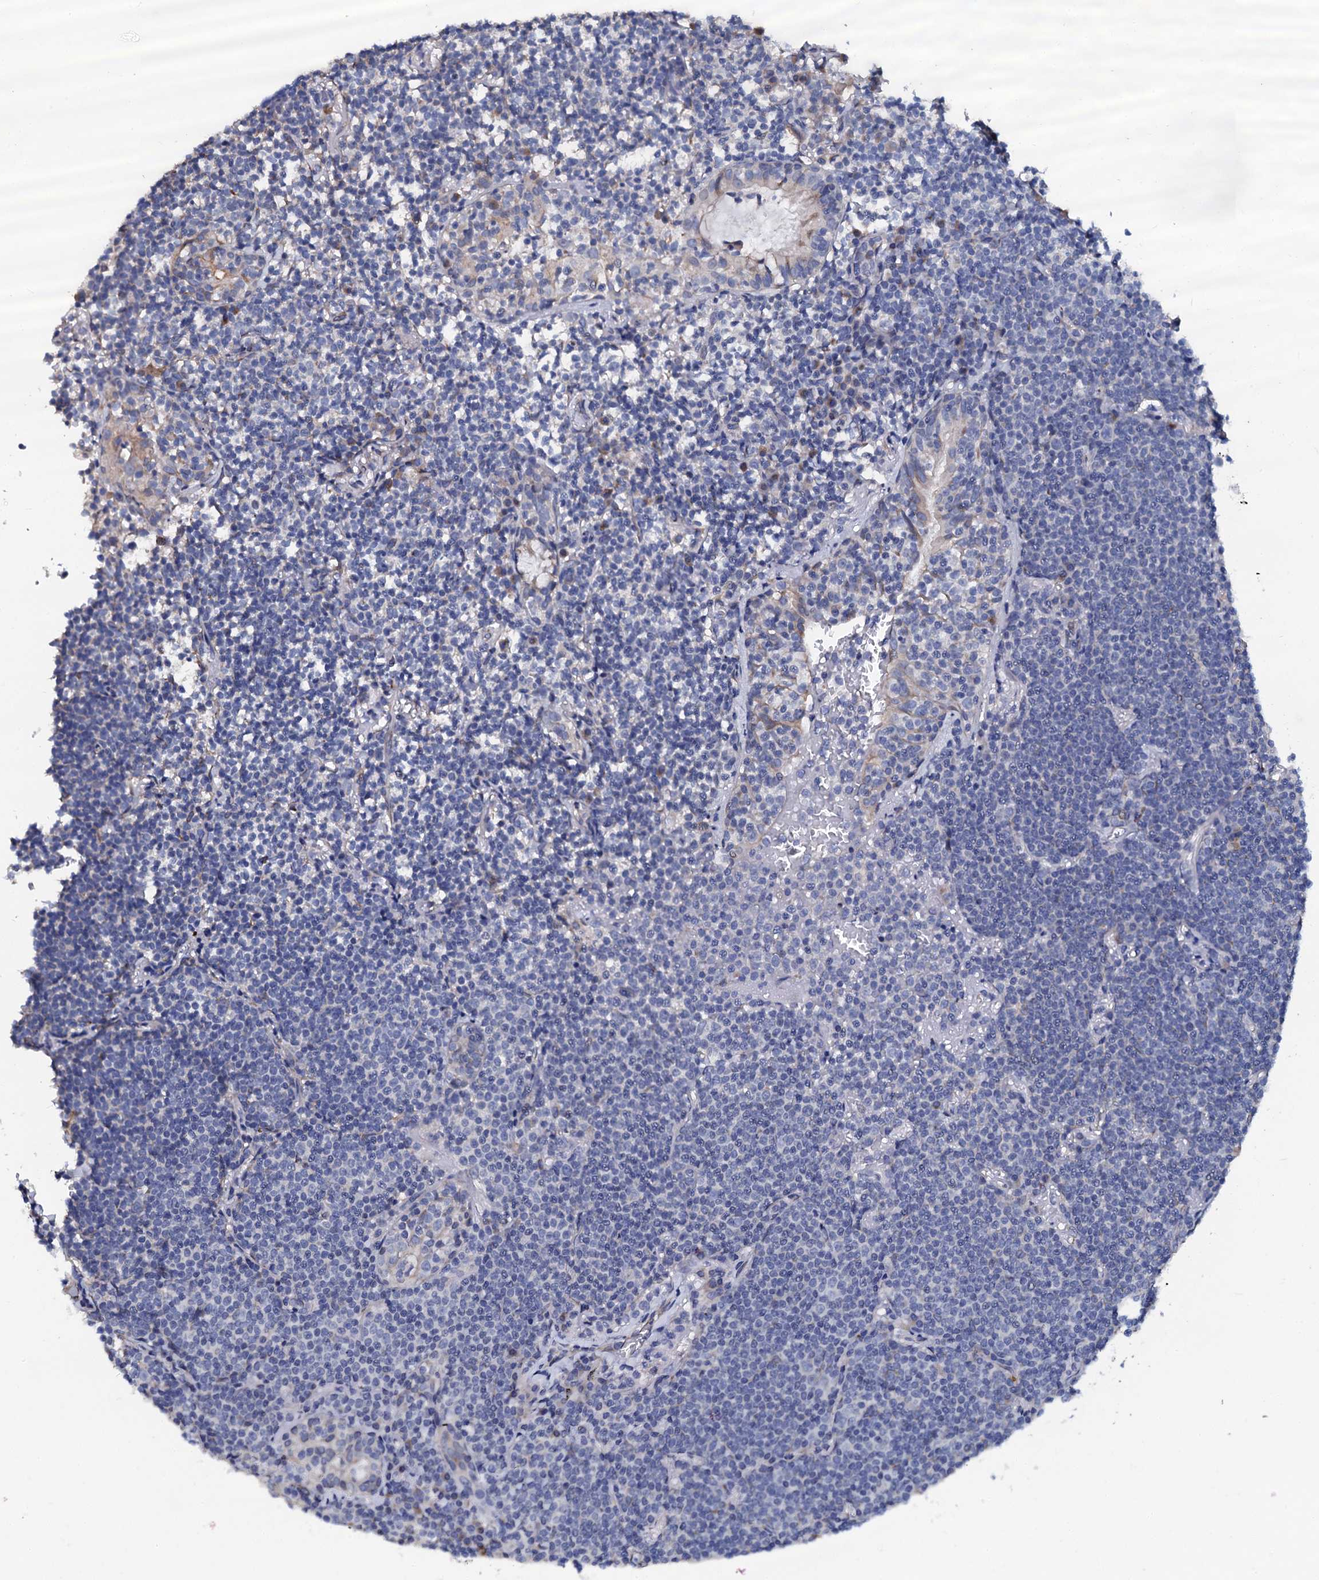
{"staining": {"intensity": "negative", "quantity": "none", "location": "none"}, "tissue": "lymphoma", "cell_type": "Tumor cells", "image_type": "cancer", "snomed": [{"axis": "morphology", "description": "Malignant lymphoma, non-Hodgkin's type, Low grade"}, {"axis": "topography", "description": "Lung"}], "caption": "DAB immunohistochemical staining of human lymphoma shows no significant positivity in tumor cells. Nuclei are stained in blue.", "gene": "AKAP3", "patient": {"sex": "female", "age": 71}}